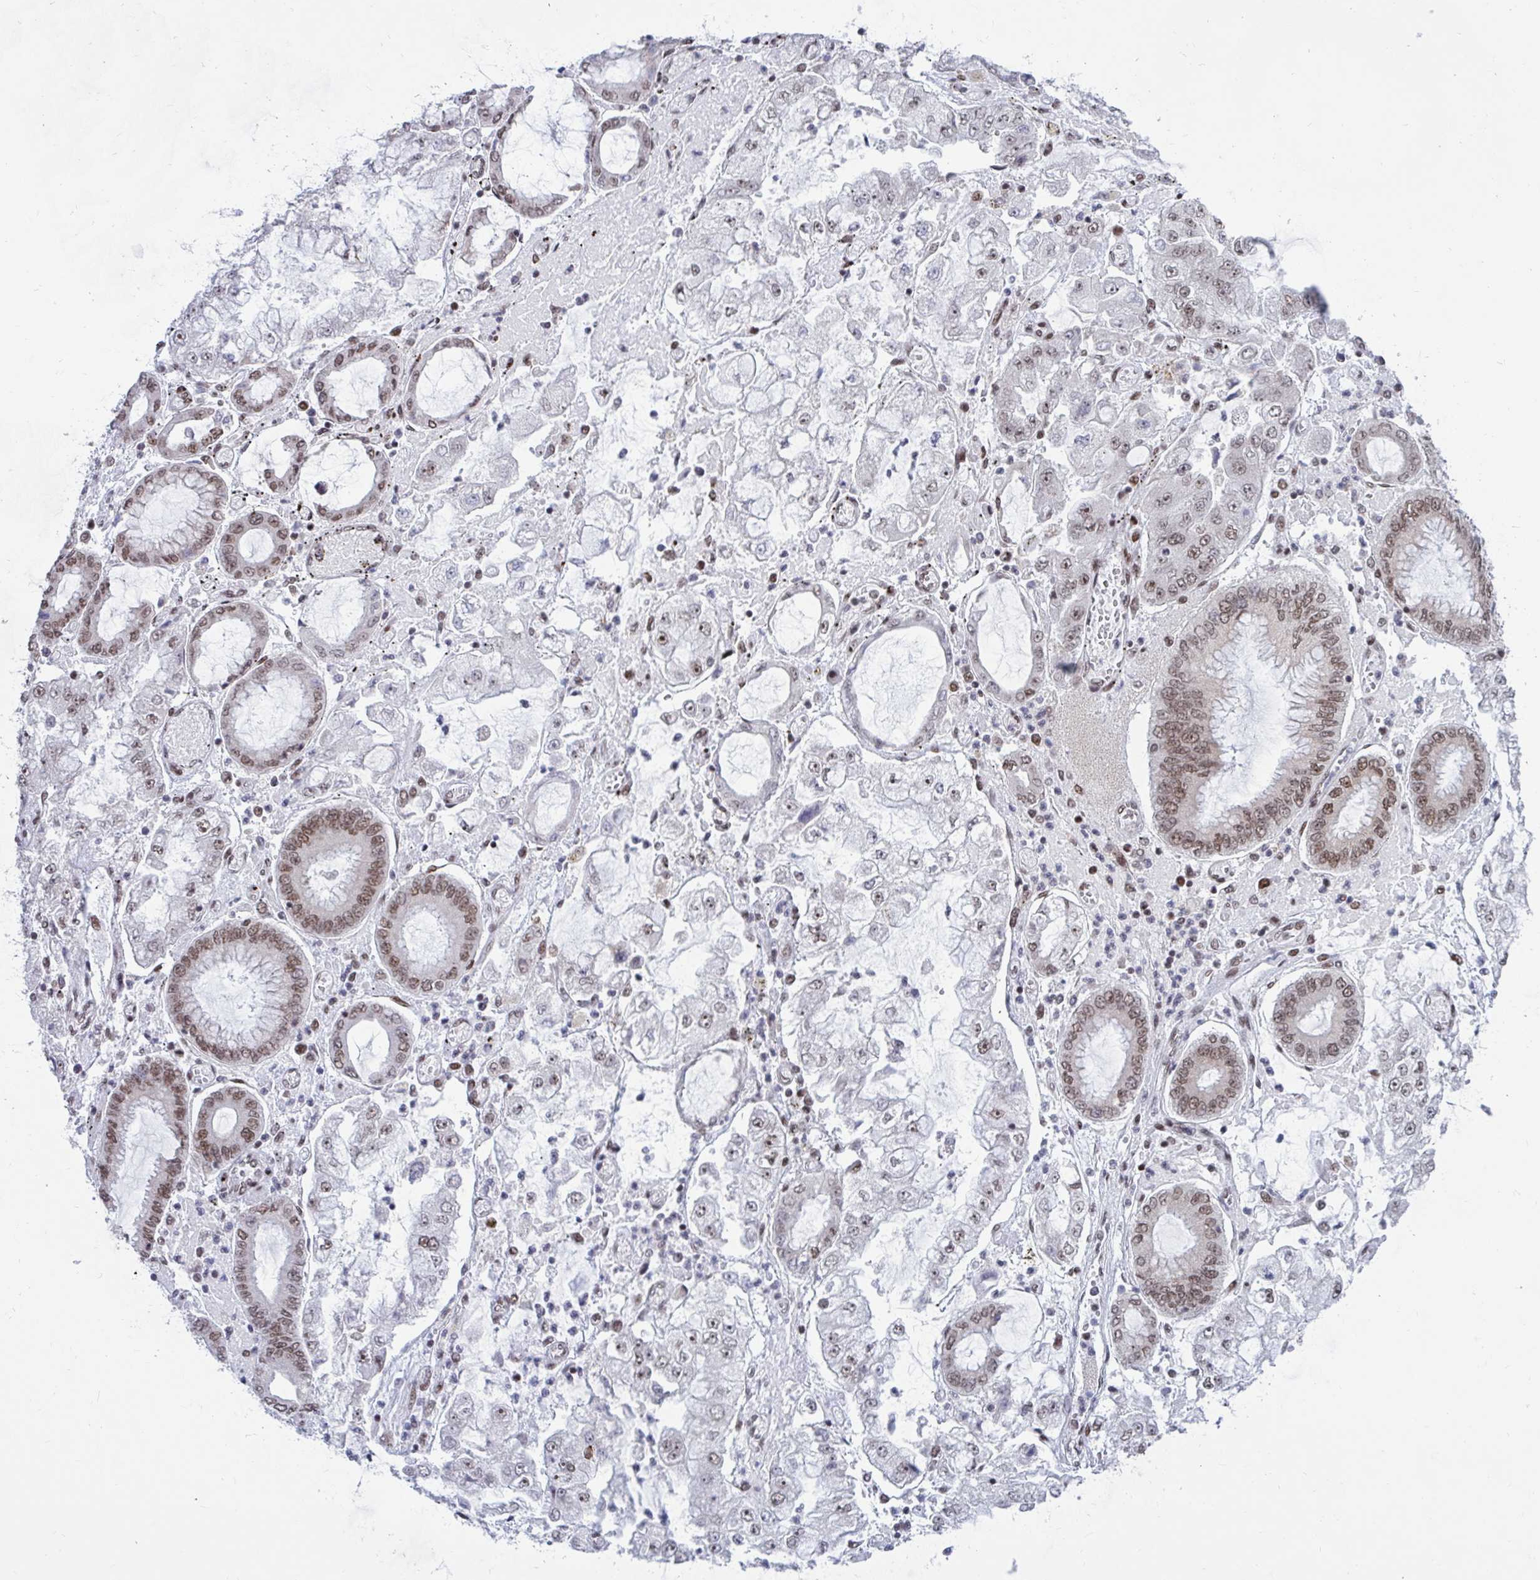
{"staining": {"intensity": "weak", "quantity": ">75%", "location": "nuclear"}, "tissue": "stomach cancer", "cell_type": "Tumor cells", "image_type": "cancer", "snomed": [{"axis": "morphology", "description": "Adenocarcinoma, NOS"}, {"axis": "topography", "description": "Stomach"}], "caption": "Stomach adenocarcinoma stained with DAB immunohistochemistry (IHC) shows low levels of weak nuclear staining in about >75% of tumor cells. Using DAB (3,3'-diaminobenzidine) (brown) and hematoxylin (blue) stains, captured at high magnification using brightfield microscopy.", "gene": "PHF10", "patient": {"sex": "male", "age": 76}}